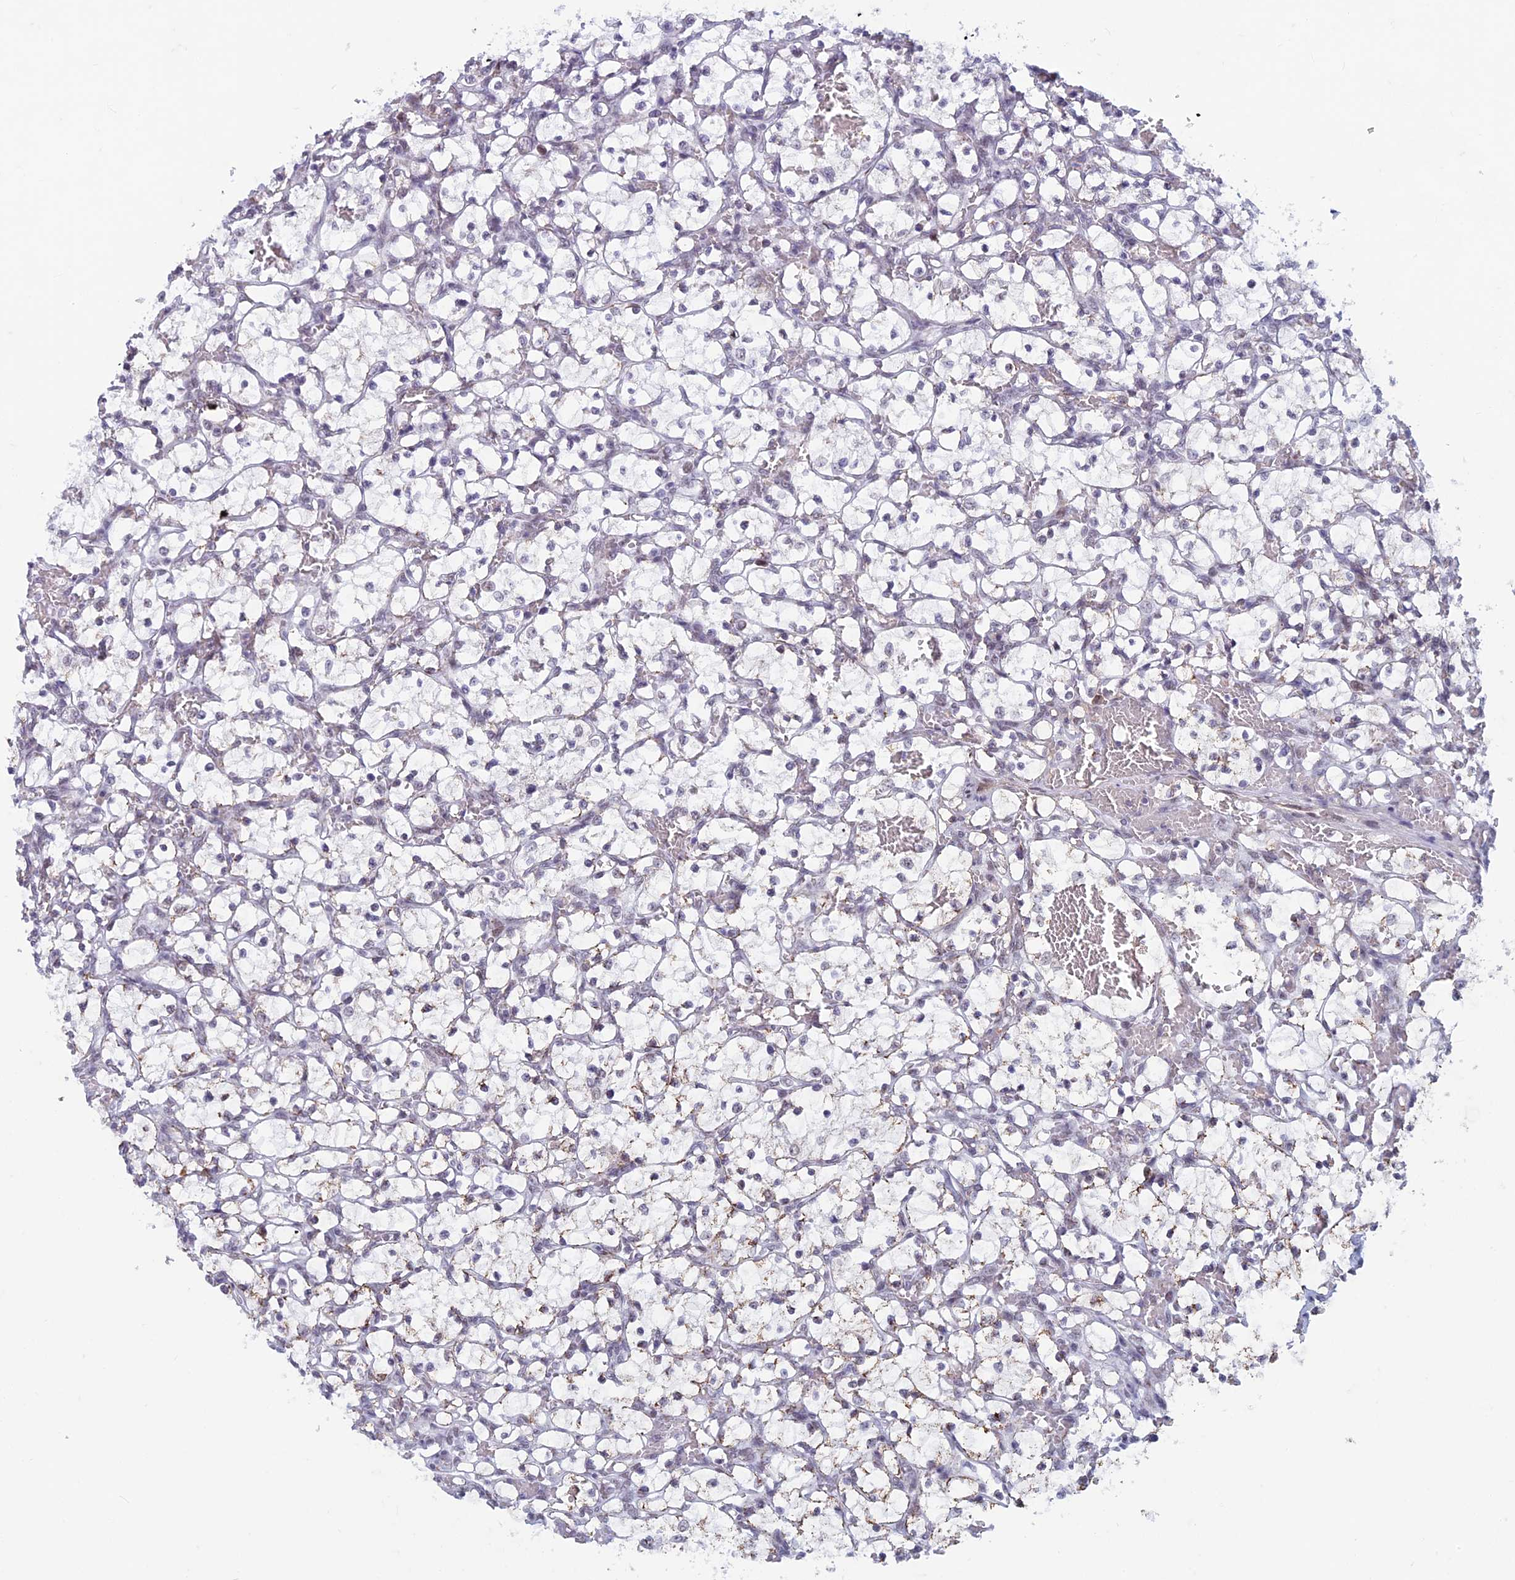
{"staining": {"intensity": "negative", "quantity": "none", "location": "none"}, "tissue": "renal cancer", "cell_type": "Tumor cells", "image_type": "cancer", "snomed": [{"axis": "morphology", "description": "Adenocarcinoma, NOS"}, {"axis": "topography", "description": "Kidney"}], "caption": "Tumor cells are negative for brown protein staining in renal cancer.", "gene": "ASH2L", "patient": {"sex": "female", "age": 69}}